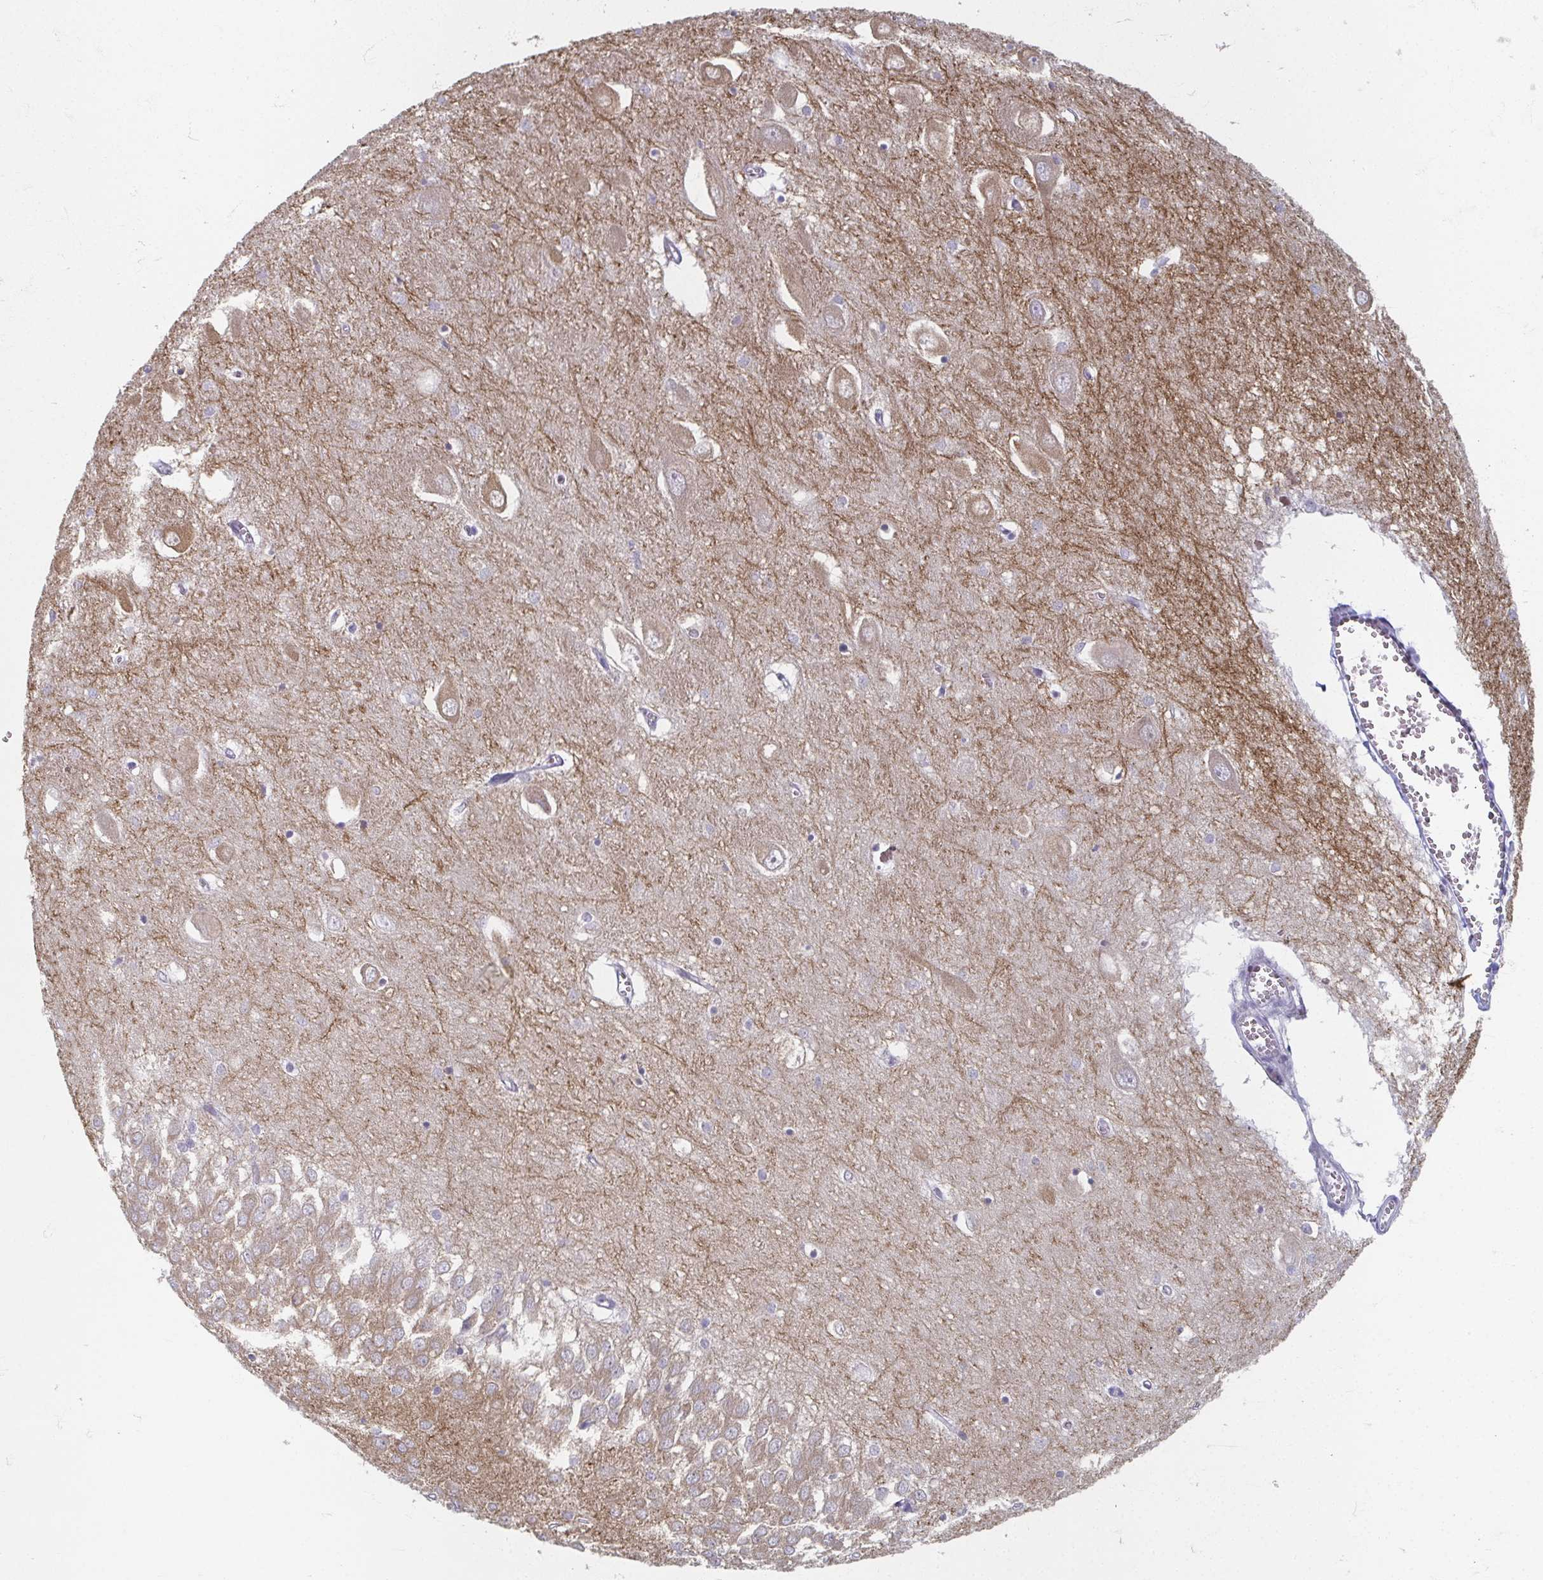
{"staining": {"intensity": "weak", "quantity": "<25%", "location": "cytoplasmic/membranous"}, "tissue": "hippocampus", "cell_type": "Glial cells", "image_type": "normal", "snomed": [{"axis": "morphology", "description": "Normal tissue, NOS"}, {"axis": "topography", "description": "Hippocampus"}], "caption": "DAB (3,3'-diaminobenzidine) immunohistochemical staining of benign hippocampus displays no significant staining in glial cells. (DAB (3,3'-diaminobenzidine) immunohistochemistry (IHC) visualized using brightfield microscopy, high magnification).", "gene": "CAMKV", "patient": {"sex": "female", "age": 64}}